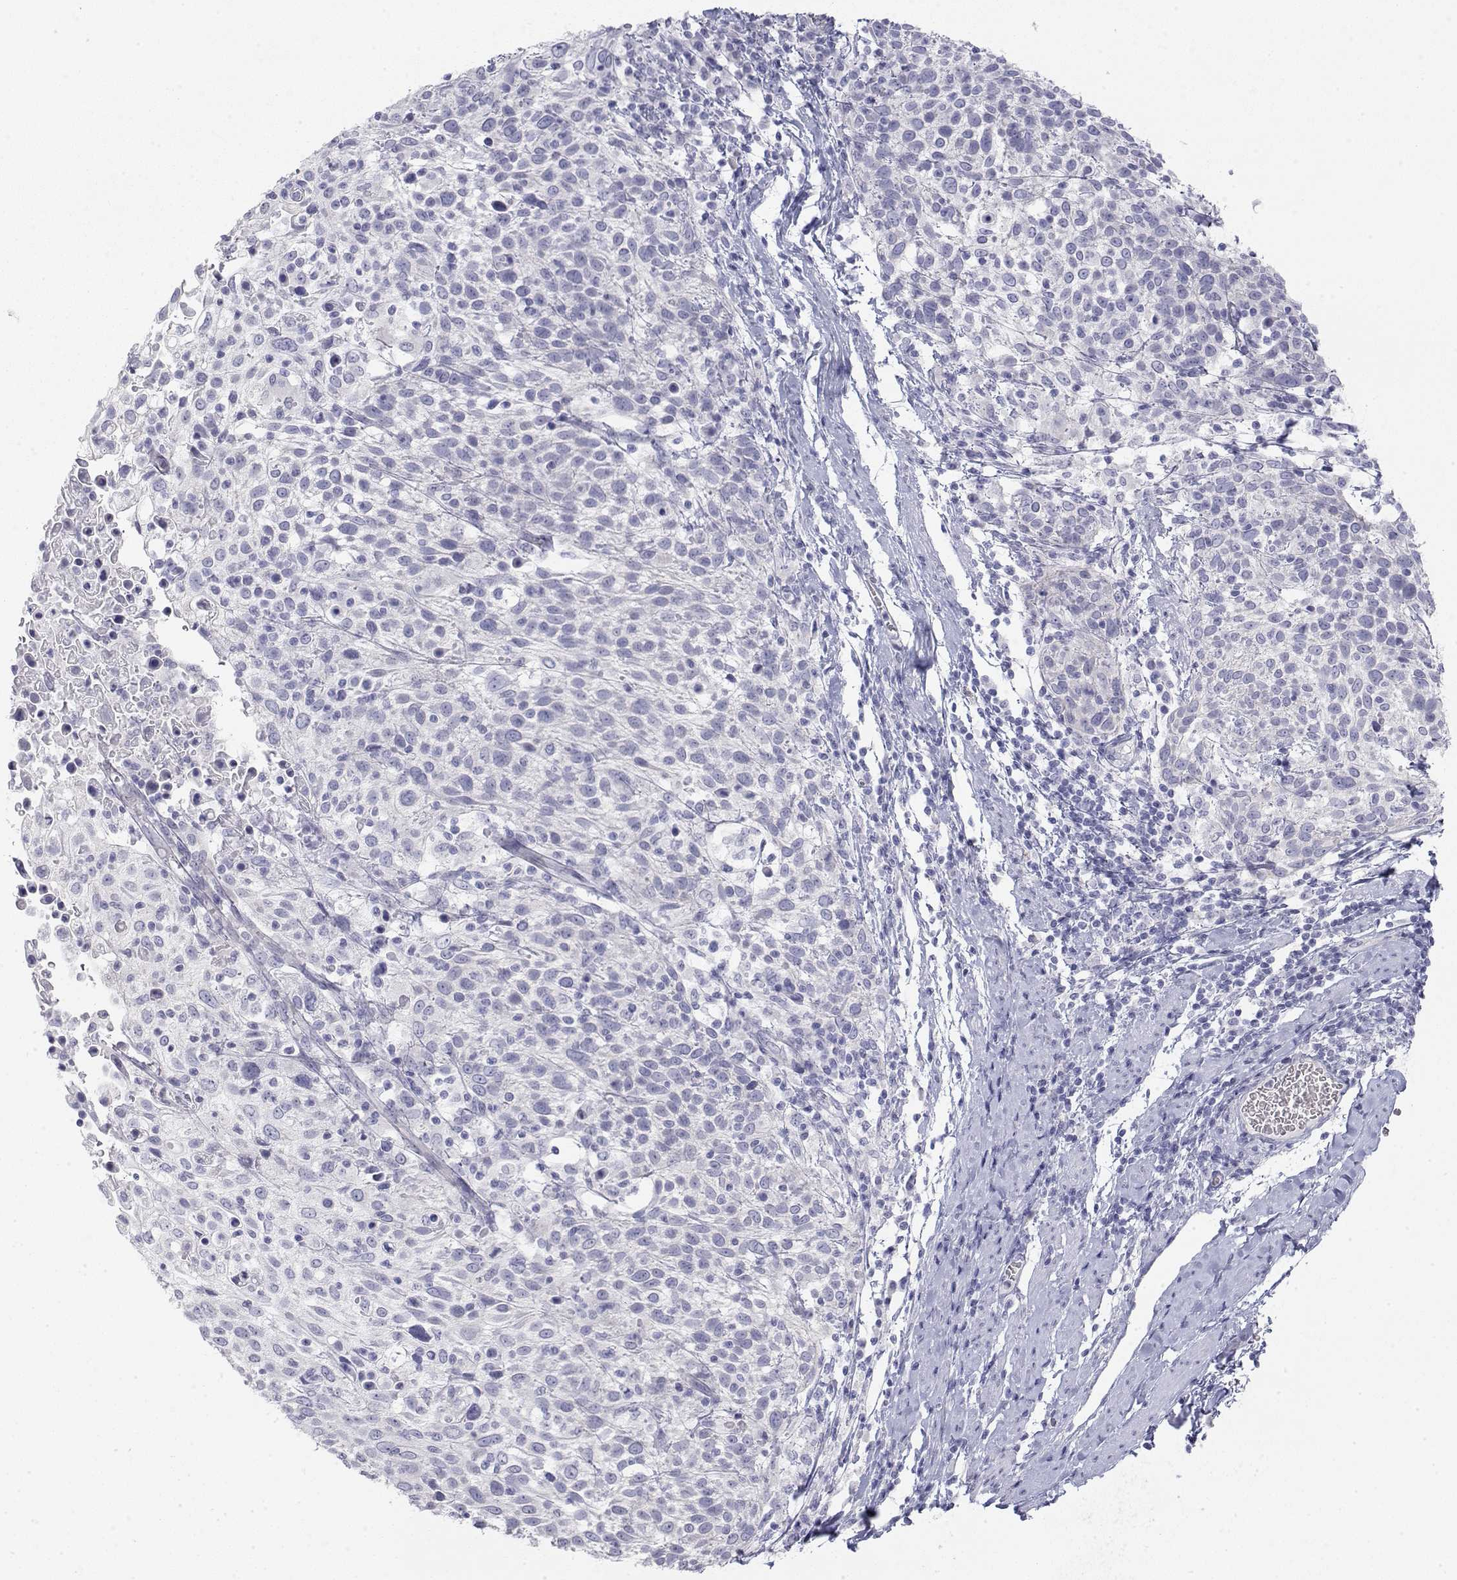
{"staining": {"intensity": "negative", "quantity": "none", "location": "none"}, "tissue": "cervical cancer", "cell_type": "Tumor cells", "image_type": "cancer", "snomed": [{"axis": "morphology", "description": "Squamous cell carcinoma, NOS"}, {"axis": "topography", "description": "Cervix"}], "caption": "Image shows no significant protein staining in tumor cells of cervical cancer.", "gene": "MISP", "patient": {"sex": "female", "age": 61}}